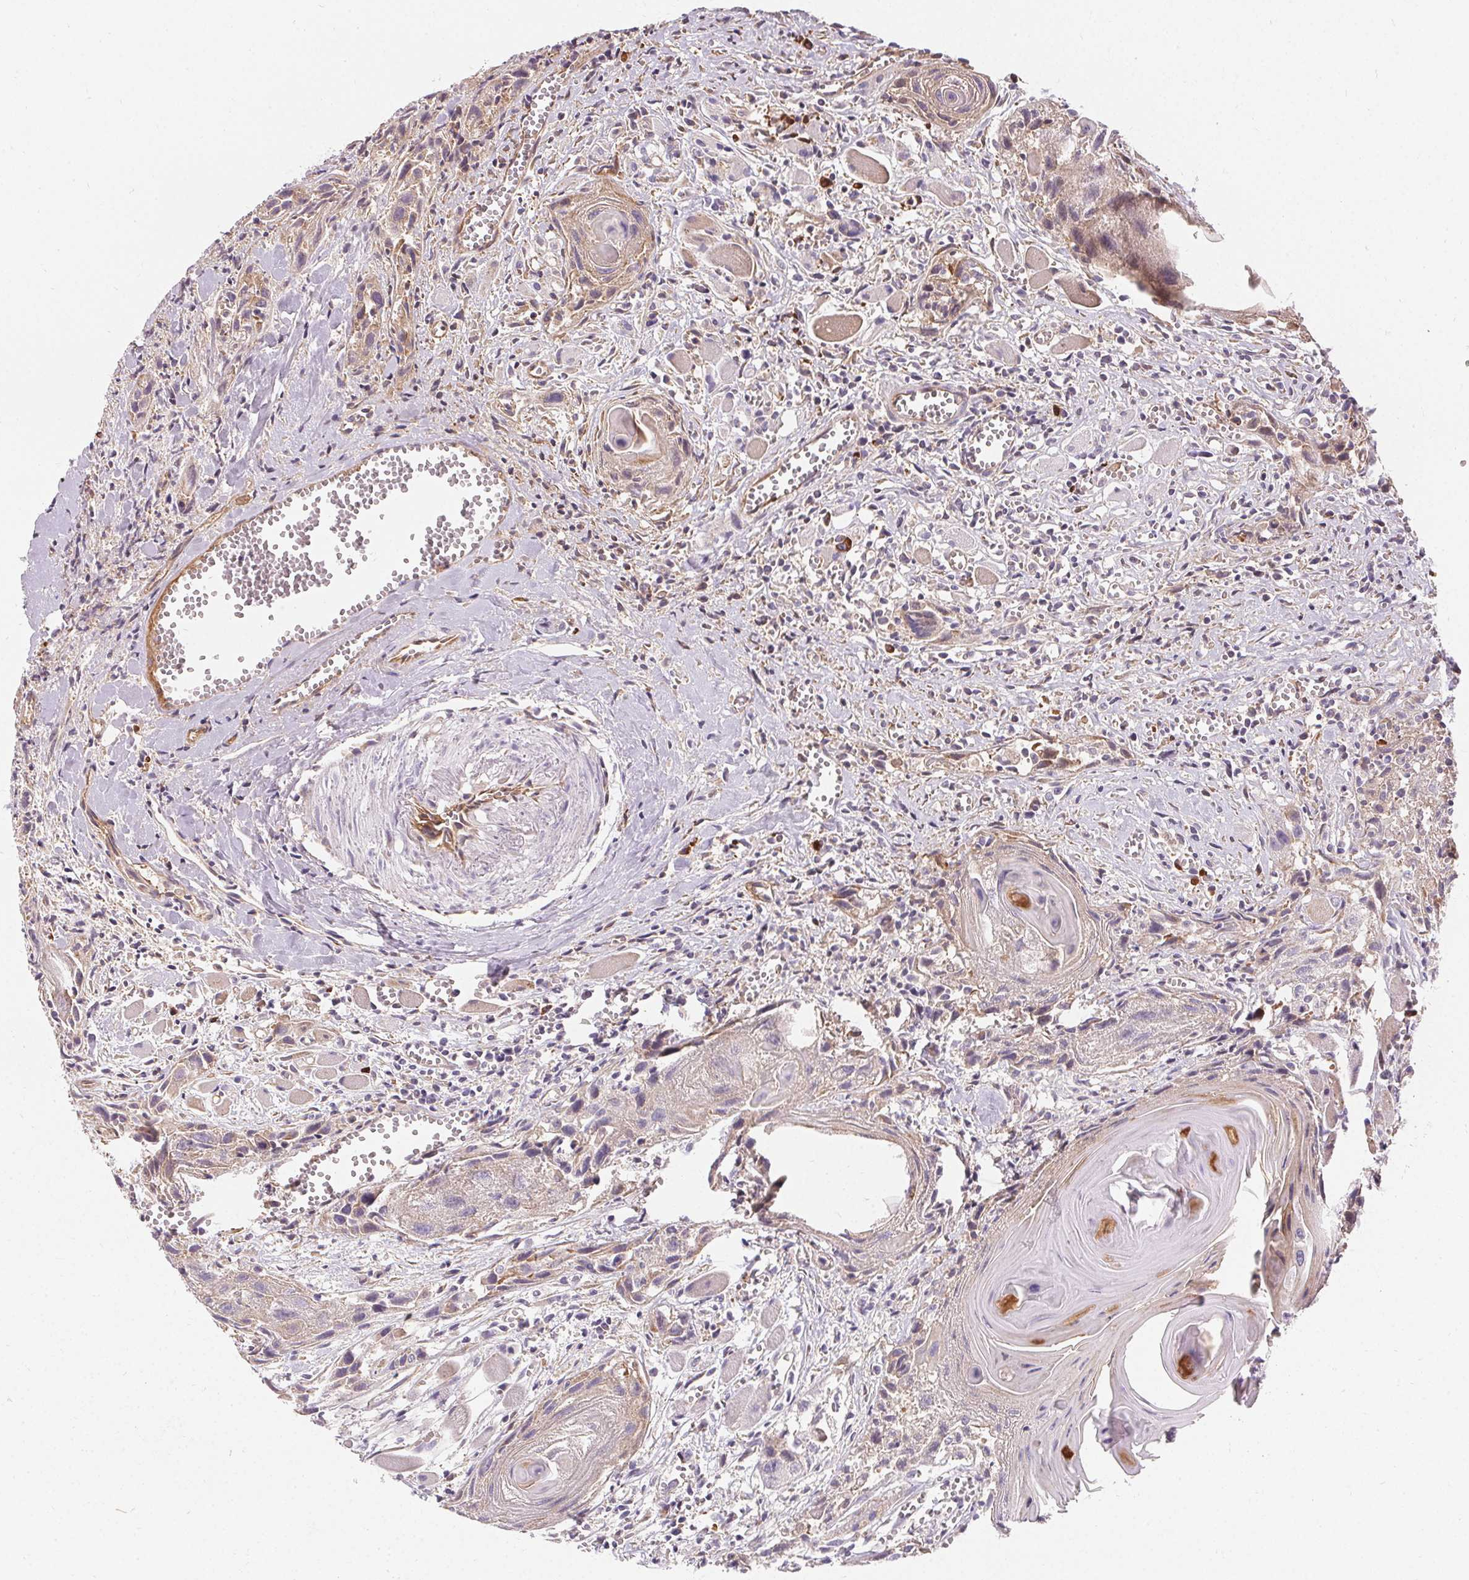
{"staining": {"intensity": "weak", "quantity": "25%-75%", "location": "cytoplasmic/membranous"}, "tissue": "head and neck cancer", "cell_type": "Tumor cells", "image_type": "cancer", "snomed": [{"axis": "morphology", "description": "Squamous cell carcinoma, NOS"}, {"axis": "topography", "description": "Head-Neck"}], "caption": "The micrograph shows immunohistochemical staining of head and neck cancer. There is weak cytoplasmic/membranous expression is identified in approximately 25%-75% of tumor cells.", "gene": "APLP1", "patient": {"sex": "female", "age": 80}}